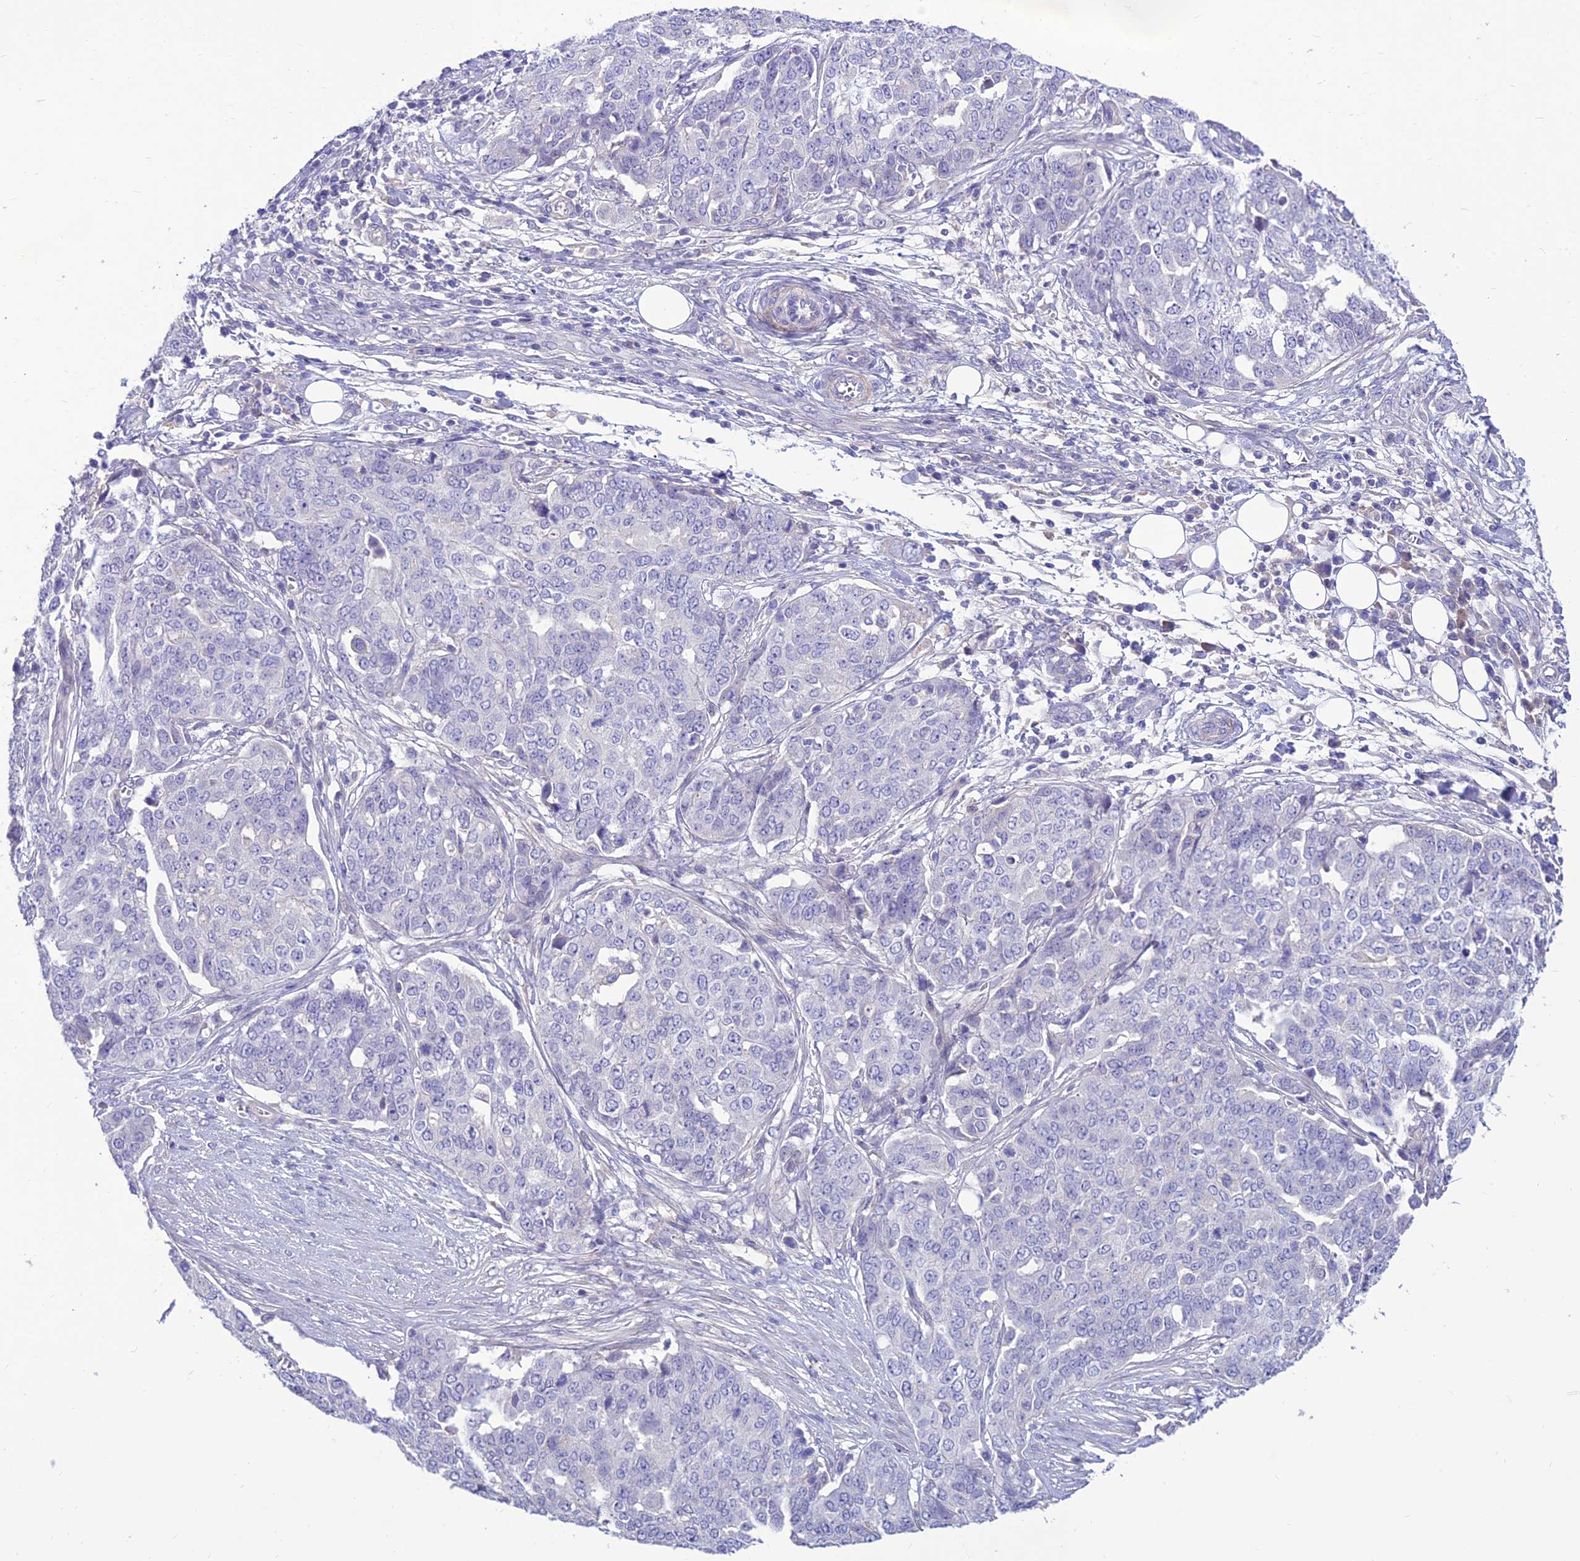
{"staining": {"intensity": "negative", "quantity": "none", "location": "none"}, "tissue": "ovarian cancer", "cell_type": "Tumor cells", "image_type": "cancer", "snomed": [{"axis": "morphology", "description": "Cystadenocarcinoma, serous, NOS"}, {"axis": "topography", "description": "Soft tissue"}, {"axis": "topography", "description": "Ovary"}], "caption": "A high-resolution histopathology image shows immunohistochemistry (IHC) staining of ovarian cancer (serous cystadenocarcinoma), which reveals no significant staining in tumor cells.", "gene": "TEKT3", "patient": {"sex": "female", "age": 57}}